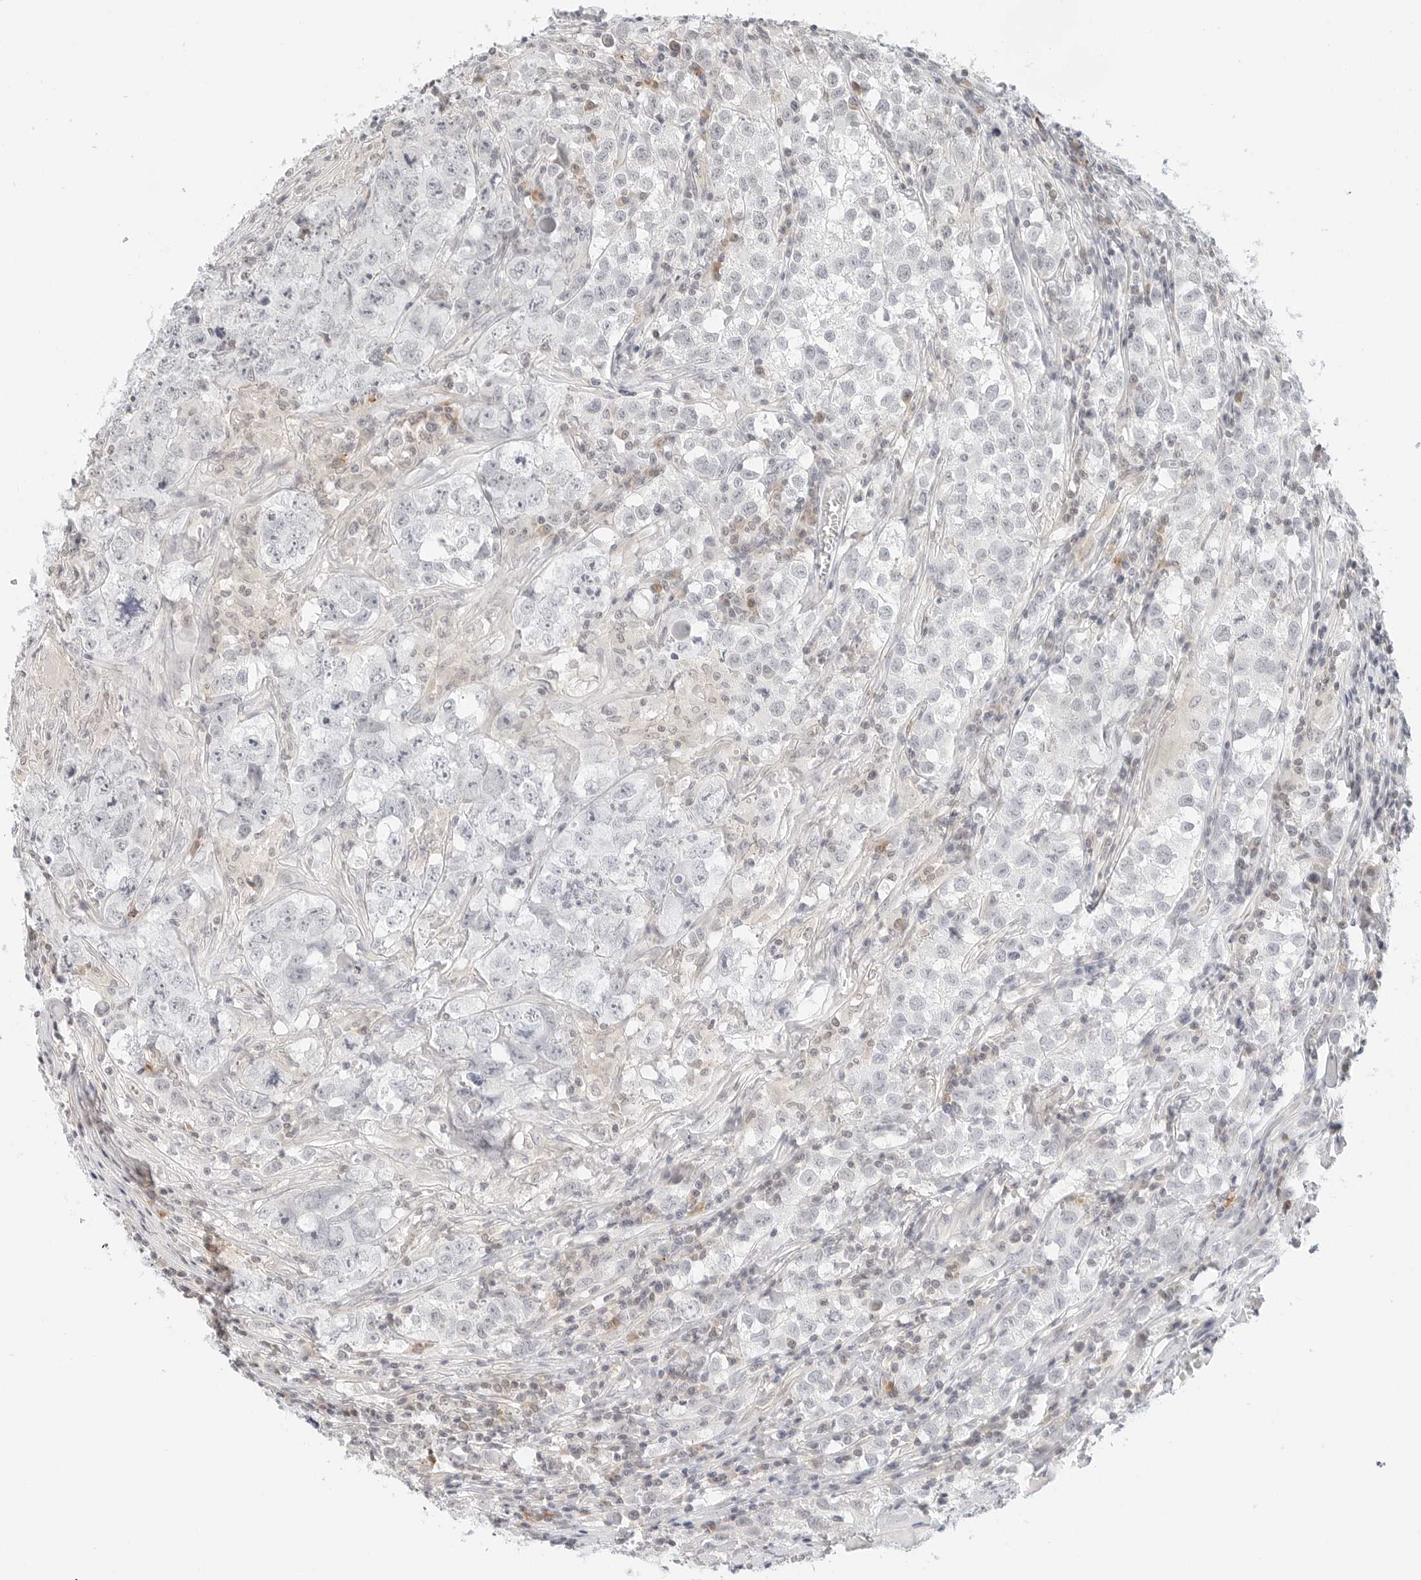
{"staining": {"intensity": "negative", "quantity": "none", "location": "none"}, "tissue": "testis cancer", "cell_type": "Tumor cells", "image_type": "cancer", "snomed": [{"axis": "morphology", "description": "Seminoma, NOS"}, {"axis": "morphology", "description": "Carcinoma, Embryonal, NOS"}, {"axis": "topography", "description": "Testis"}], "caption": "Immunohistochemistry image of human testis cancer stained for a protein (brown), which shows no staining in tumor cells. (DAB (3,3'-diaminobenzidine) immunohistochemistry with hematoxylin counter stain).", "gene": "PARP10", "patient": {"sex": "male", "age": 43}}